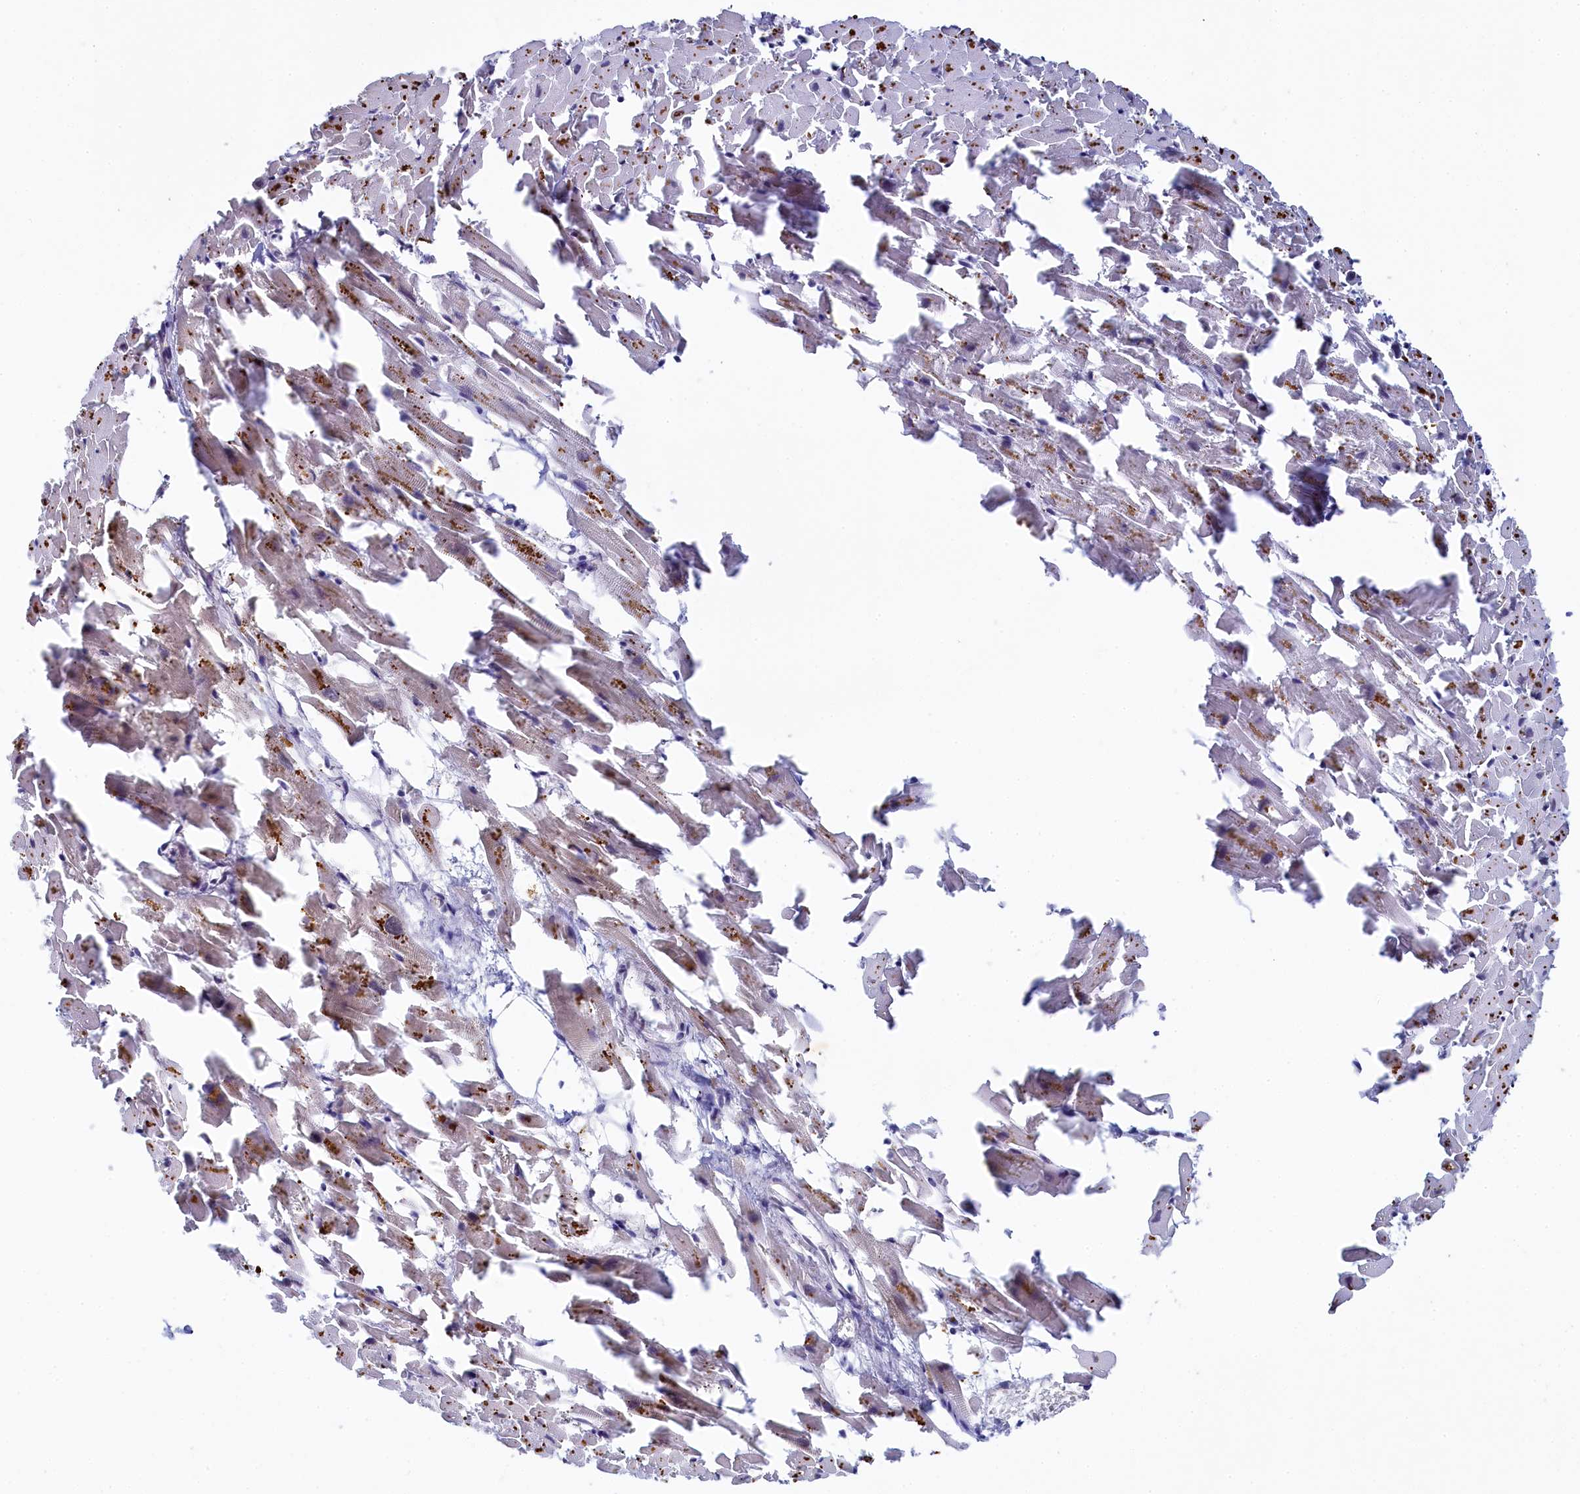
{"staining": {"intensity": "moderate", "quantity": "25%-75%", "location": "cytoplasmic/membranous"}, "tissue": "heart muscle", "cell_type": "Cardiomyocytes", "image_type": "normal", "snomed": [{"axis": "morphology", "description": "Normal tissue, NOS"}, {"axis": "topography", "description": "Heart"}], "caption": "This micrograph reveals immunohistochemistry staining of benign heart muscle, with medium moderate cytoplasmic/membranous expression in approximately 25%-75% of cardiomyocytes.", "gene": "INTS14", "patient": {"sex": "female", "age": 64}}